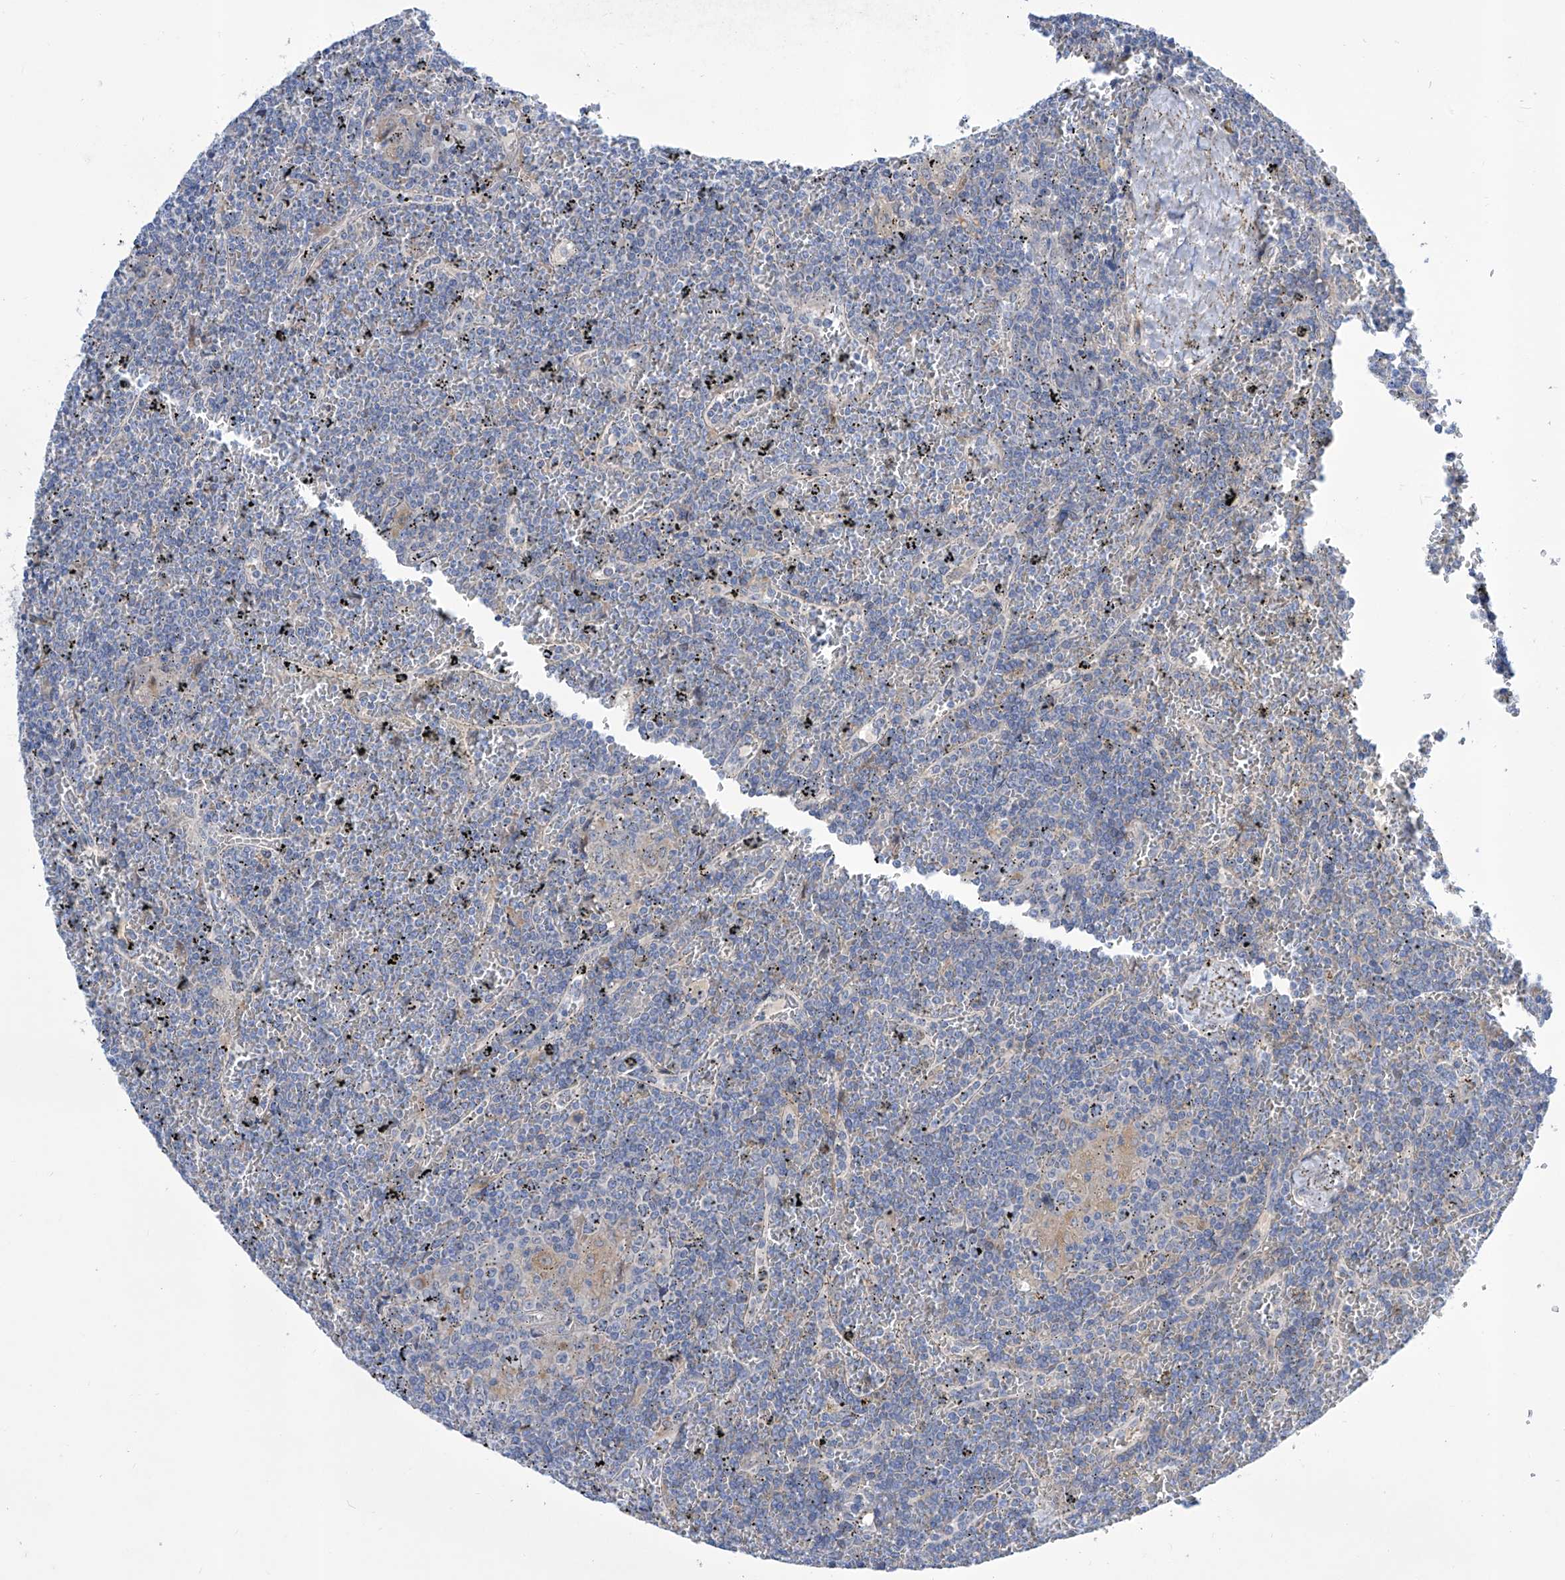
{"staining": {"intensity": "negative", "quantity": "none", "location": "none"}, "tissue": "lymphoma", "cell_type": "Tumor cells", "image_type": "cancer", "snomed": [{"axis": "morphology", "description": "Malignant lymphoma, non-Hodgkin's type, Low grade"}, {"axis": "topography", "description": "Spleen"}], "caption": "Human lymphoma stained for a protein using immunohistochemistry reveals no positivity in tumor cells.", "gene": "SRBD1", "patient": {"sex": "female", "age": 19}}